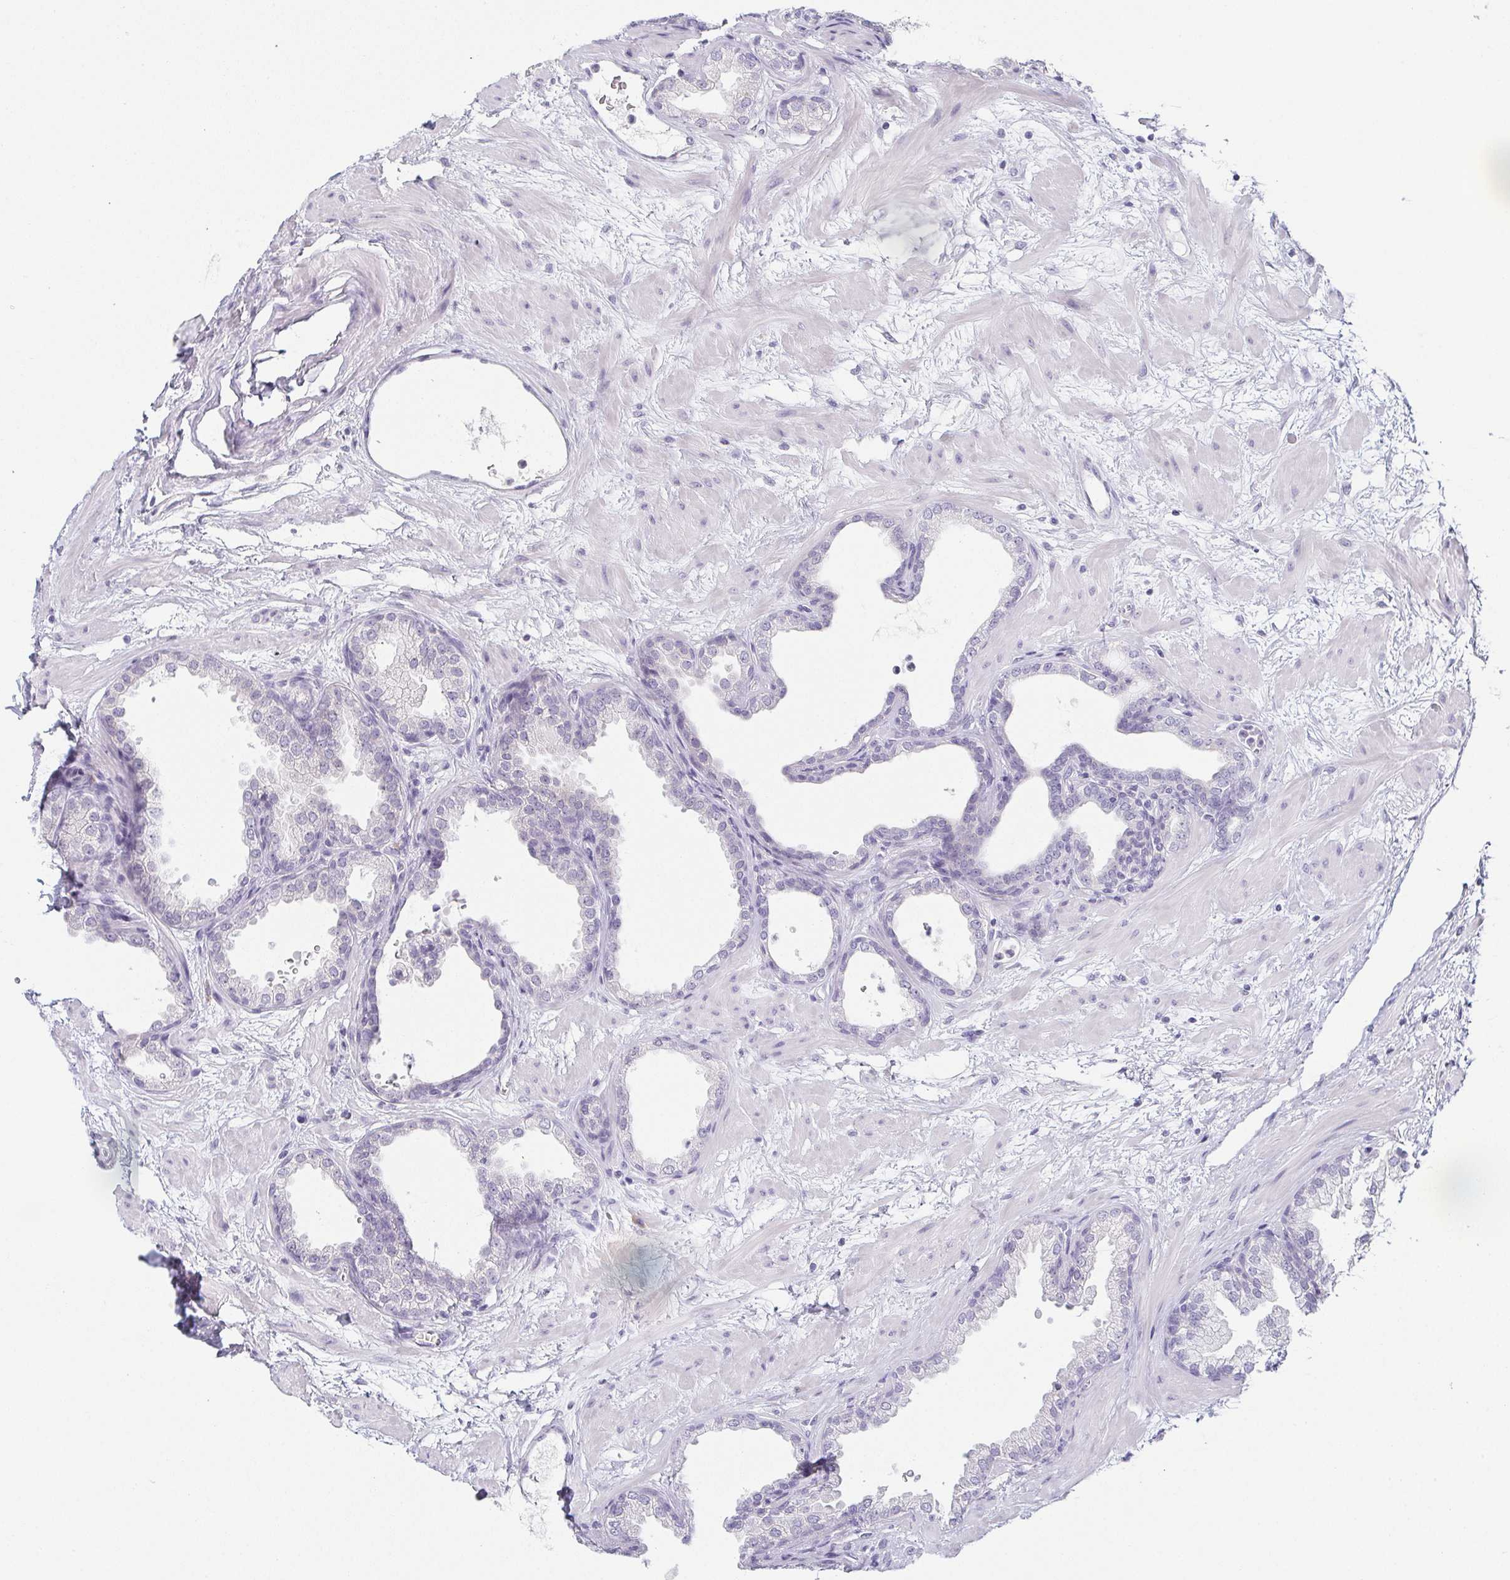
{"staining": {"intensity": "negative", "quantity": "none", "location": "none"}, "tissue": "prostate", "cell_type": "Glandular cells", "image_type": "normal", "snomed": [{"axis": "morphology", "description": "Normal tissue, NOS"}, {"axis": "topography", "description": "Prostate"}], "caption": "The photomicrograph exhibits no significant staining in glandular cells of prostate.", "gene": "PRR27", "patient": {"sex": "male", "age": 37}}